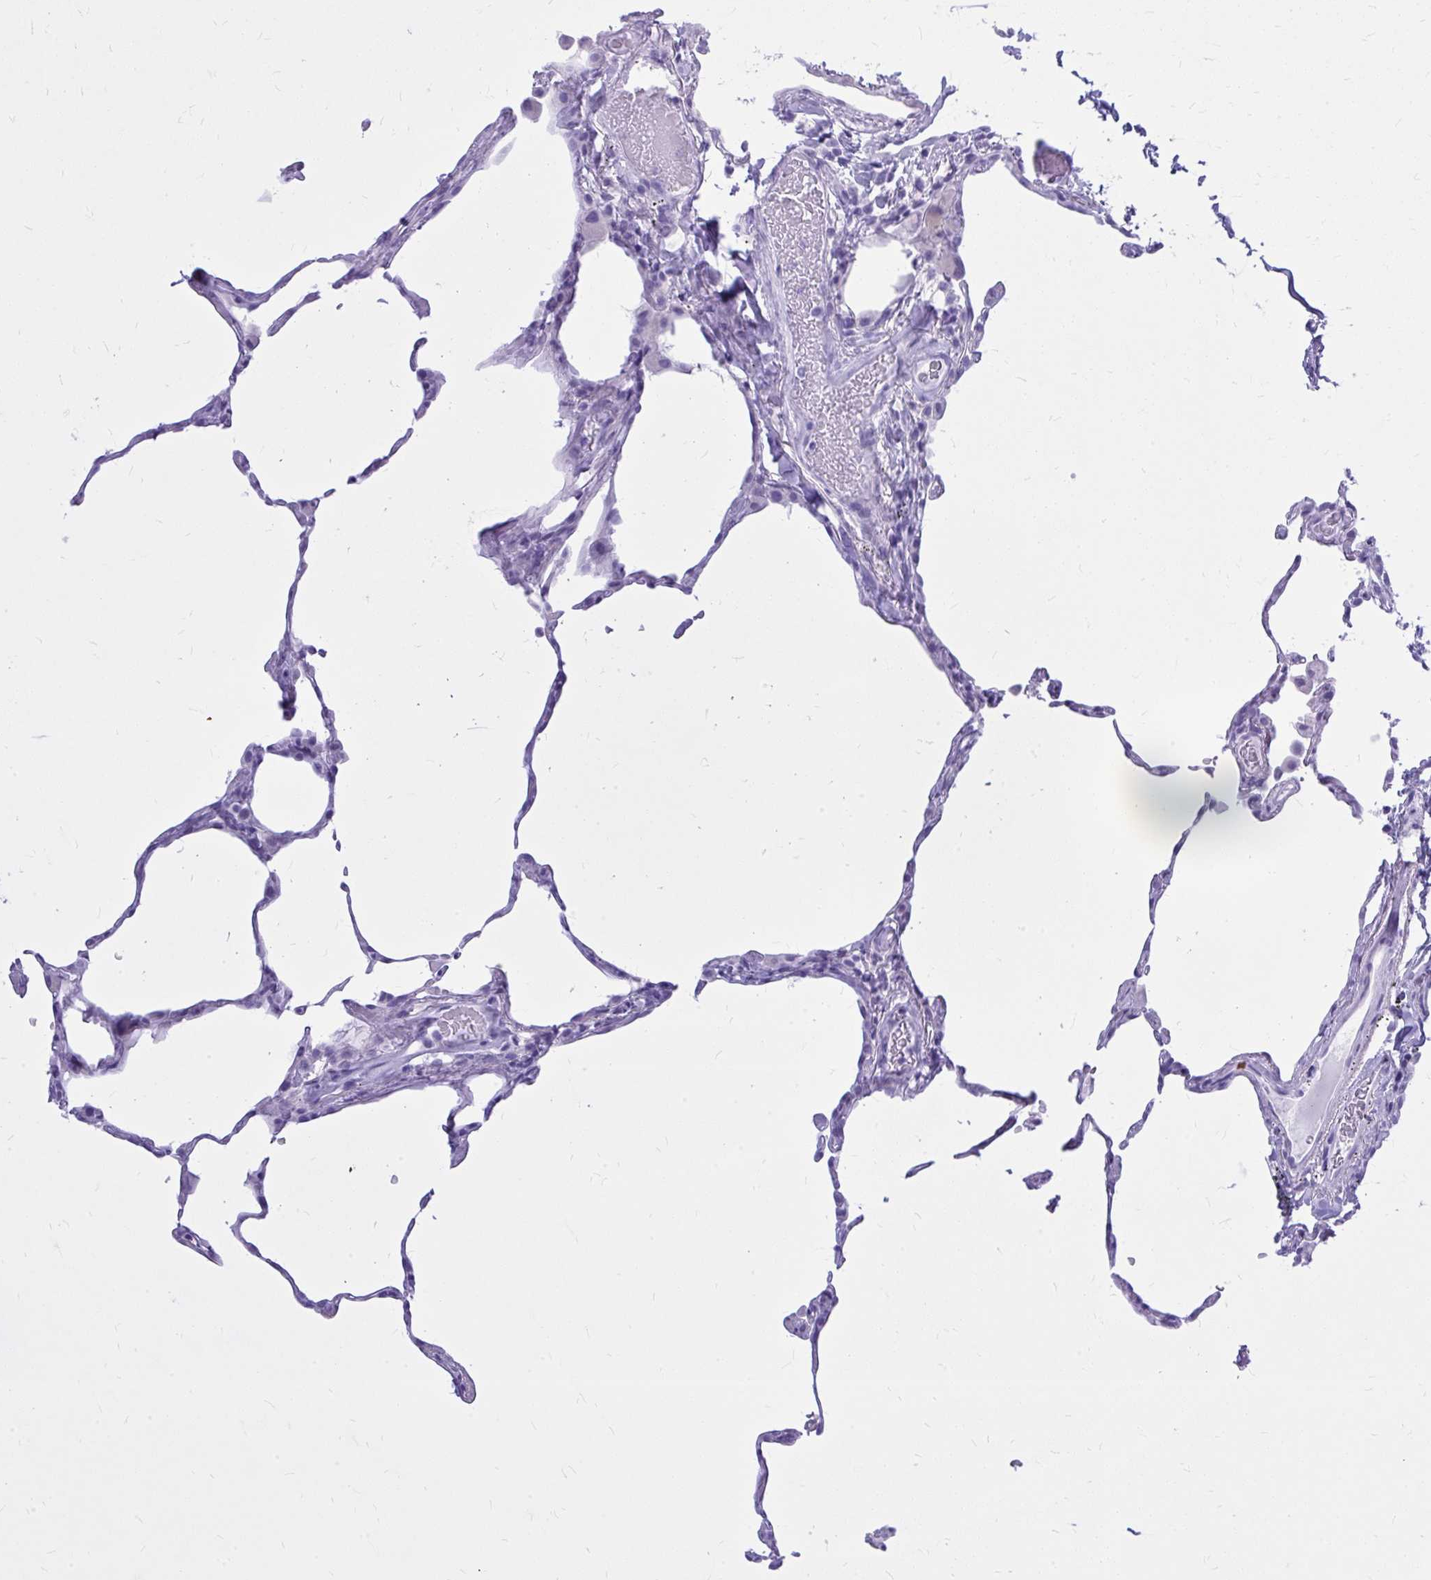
{"staining": {"intensity": "negative", "quantity": "none", "location": "none"}, "tissue": "lung", "cell_type": "Alveolar cells", "image_type": "normal", "snomed": [{"axis": "morphology", "description": "Normal tissue, NOS"}, {"axis": "topography", "description": "Lung"}], "caption": "A photomicrograph of lung stained for a protein demonstrates no brown staining in alveolar cells.", "gene": "BCL6B", "patient": {"sex": "female", "age": 57}}